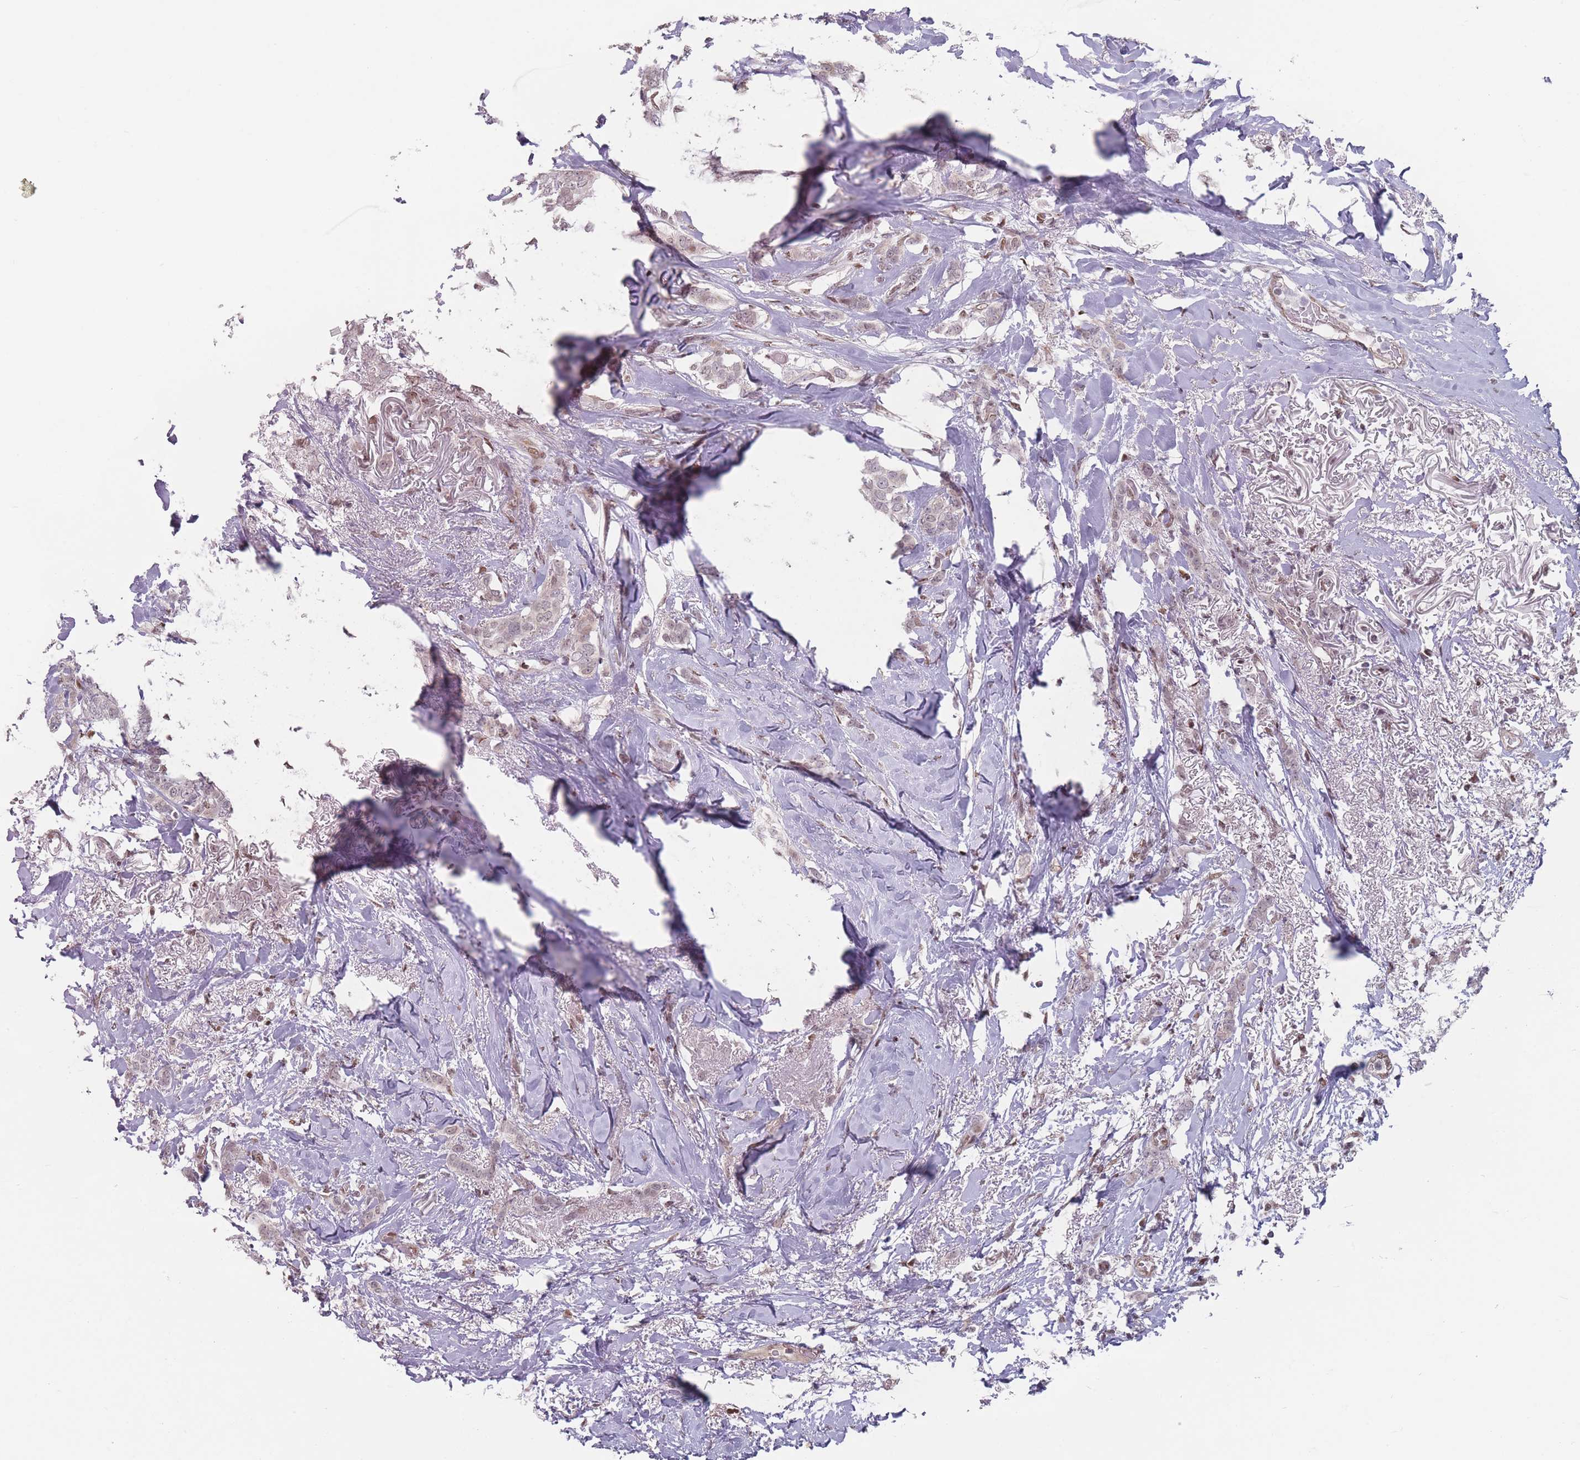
{"staining": {"intensity": "weak", "quantity": "25%-75%", "location": "nuclear"}, "tissue": "breast cancer", "cell_type": "Tumor cells", "image_type": "cancer", "snomed": [{"axis": "morphology", "description": "Duct carcinoma"}, {"axis": "topography", "description": "Breast"}], "caption": "High-power microscopy captured an immunohistochemistry image of breast infiltrating ductal carcinoma, revealing weak nuclear staining in about 25%-75% of tumor cells. Using DAB (3,3'-diaminobenzidine) (brown) and hematoxylin (blue) stains, captured at high magnification using brightfield microscopy.", "gene": "SH3BGRL2", "patient": {"sex": "female", "age": 72}}